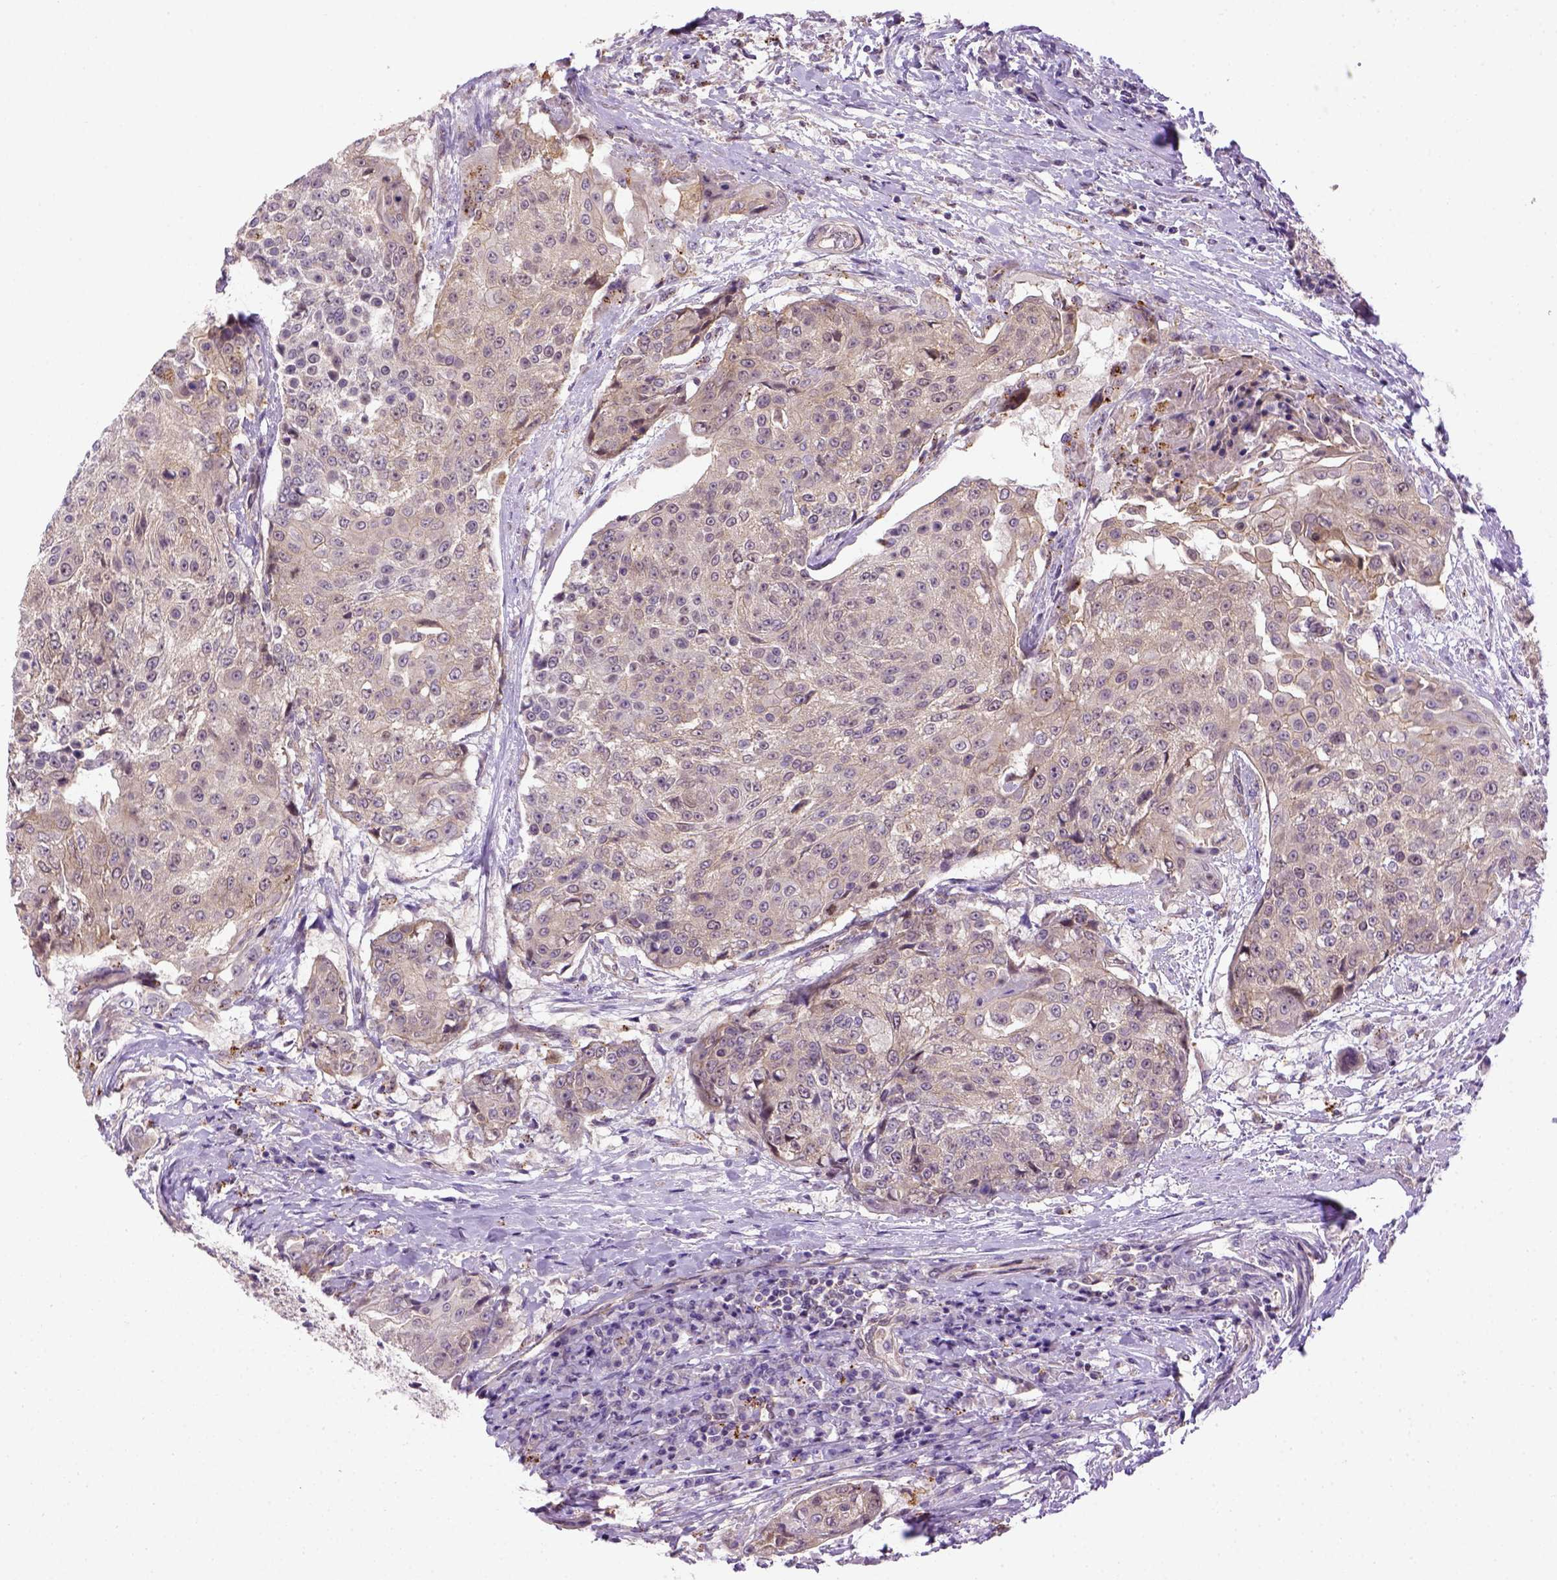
{"staining": {"intensity": "weak", "quantity": "25%-75%", "location": "cytoplasmic/membranous"}, "tissue": "urothelial cancer", "cell_type": "Tumor cells", "image_type": "cancer", "snomed": [{"axis": "morphology", "description": "Urothelial carcinoma, High grade"}, {"axis": "topography", "description": "Urinary bladder"}], "caption": "Protein analysis of high-grade urothelial carcinoma tissue reveals weak cytoplasmic/membranous expression in about 25%-75% of tumor cells.", "gene": "KAZN", "patient": {"sex": "female", "age": 63}}